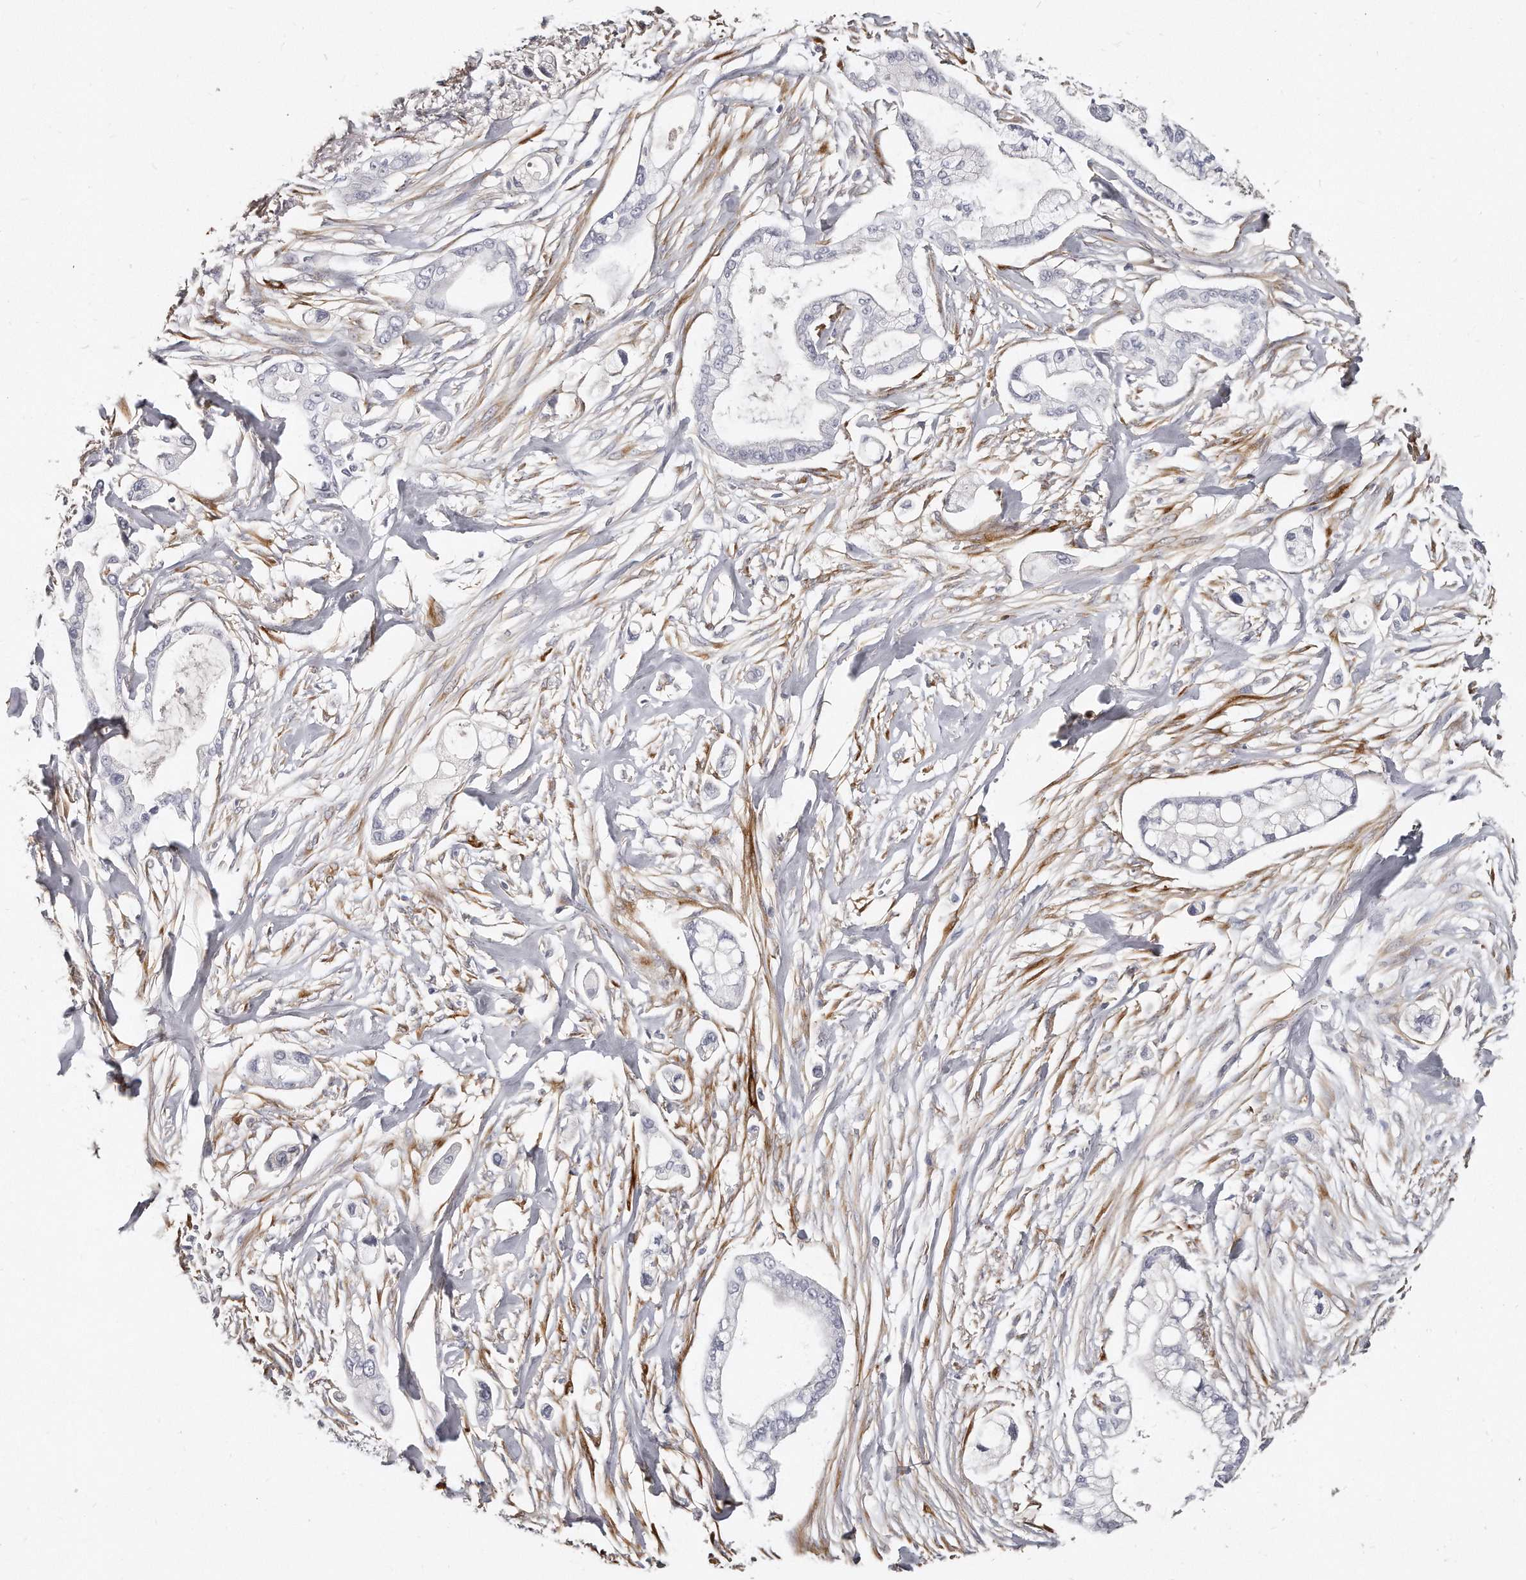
{"staining": {"intensity": "negative", "quantity": "none", "location": "none"}, "tissue": "pancreatic cancer", "cell_type": "Tumor cells", "image_type": "cancer", "snomed": [{"axis": "morphology", "description": "Adenocarcinoma, NOS"}, {"axis": "topography", "description": "Pancreas"}], "caption": "Adenocarcinoma (pancreatic) stained for a protein using IHC reveals no expression tumor cells.", "gene": "LMOD1", "patient": {"sex": "male", "age": 68}}